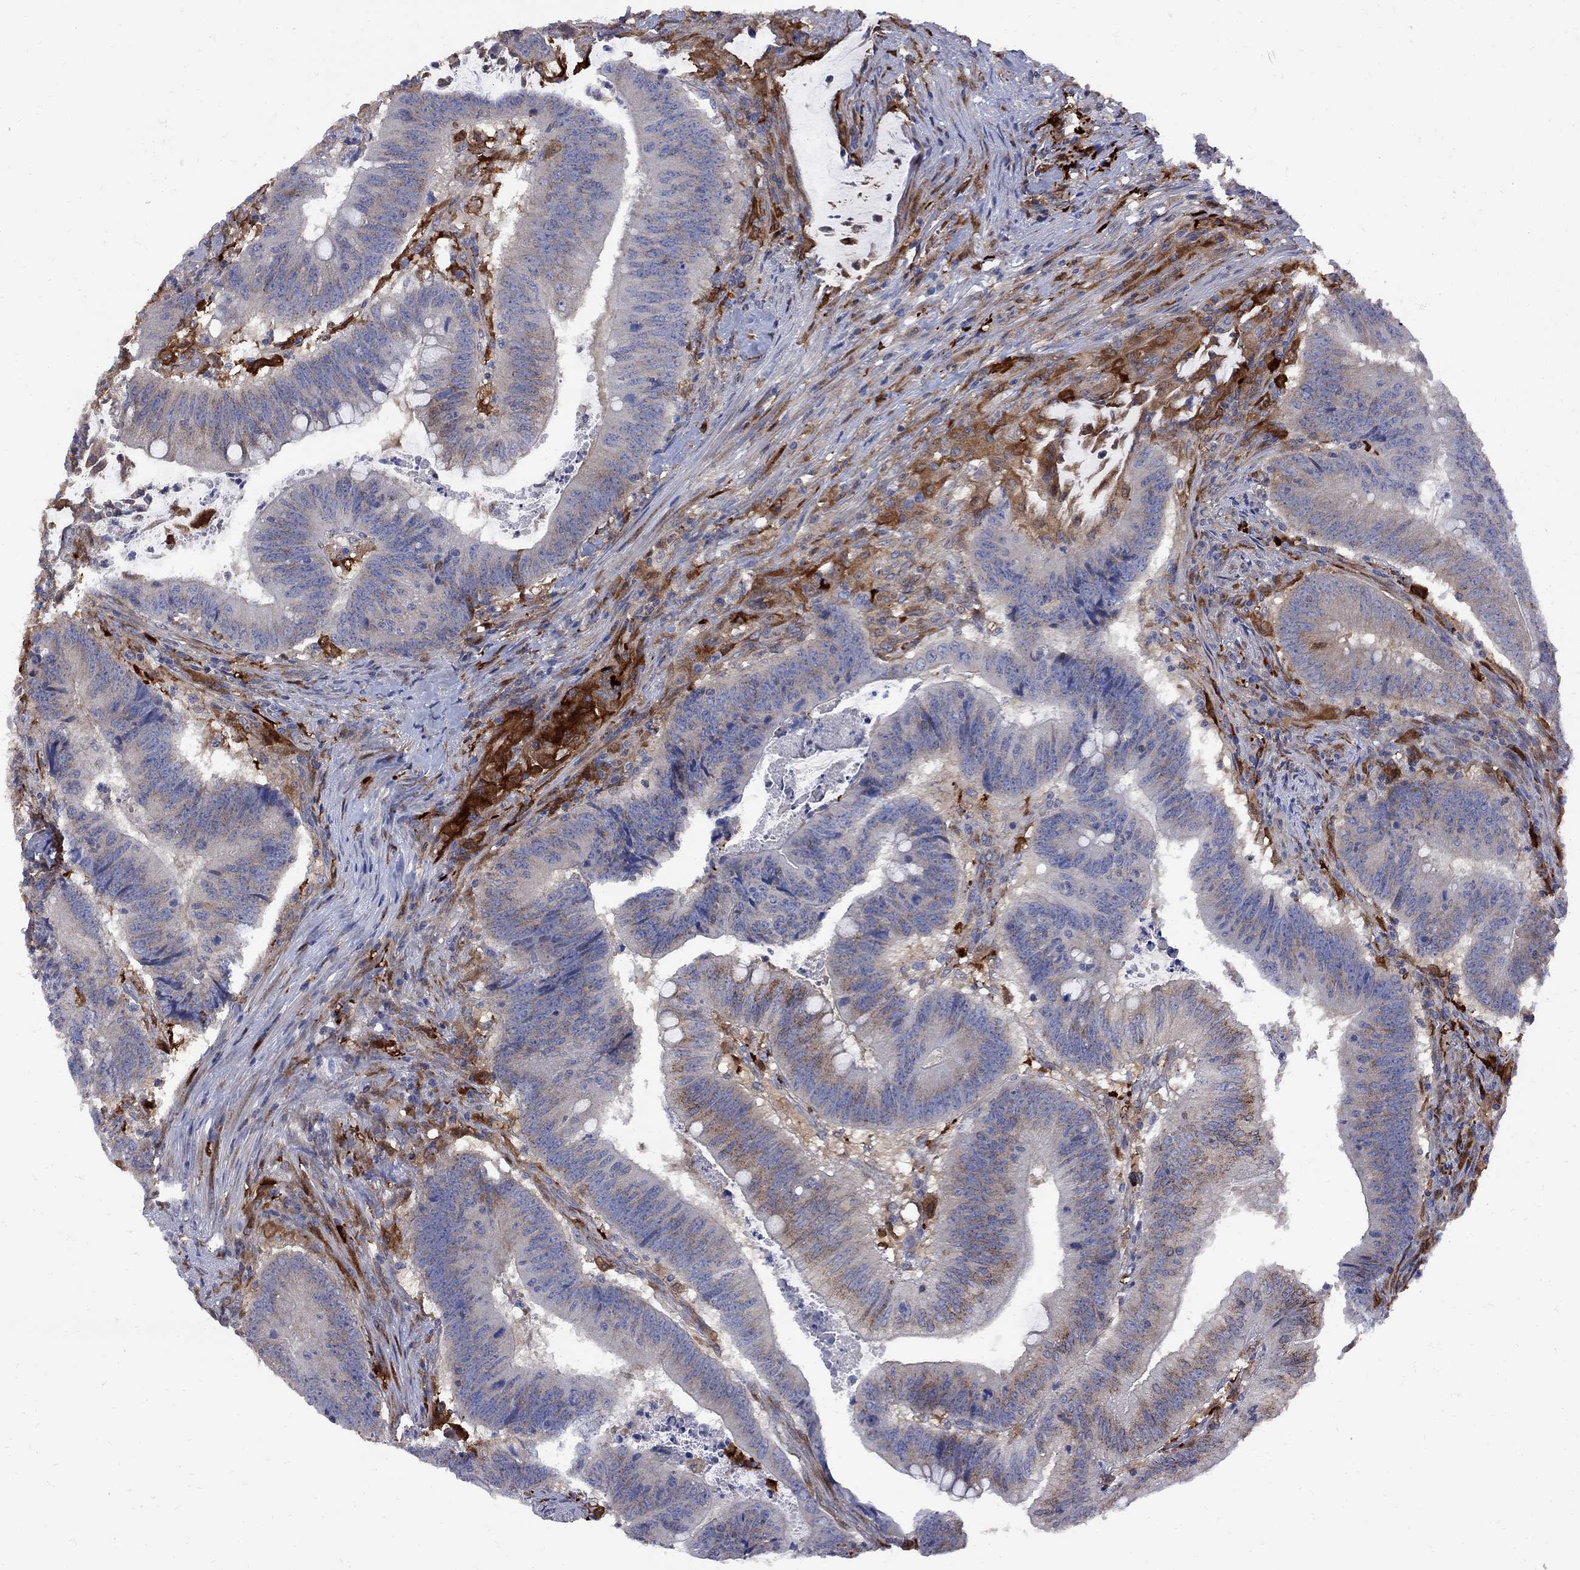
{"staining": {"intensity": "weak", "quantity": "25%-75%", "location": "cytoplasmic/membranous"}, "tissue": "colorectal cancer", "cell_type": "Tumor cells", "image_type": "cancer", "snomed": [{"axis": "morphology", "description": "Adenocarcinoma, NOS"}, {"axis": "topography", "description": "Colon"}], "caption": "This photomicrograph shows colorectal cancer stained with immunohistochemistry (IHC) to label a protein in brown. The cytoplasmic/membranous of tumor cells show weak positivity for the protein. Nuclei are counter-stained blue.", "gene": "MTHFR", "patient": {"sex": "female", "age": 87}}